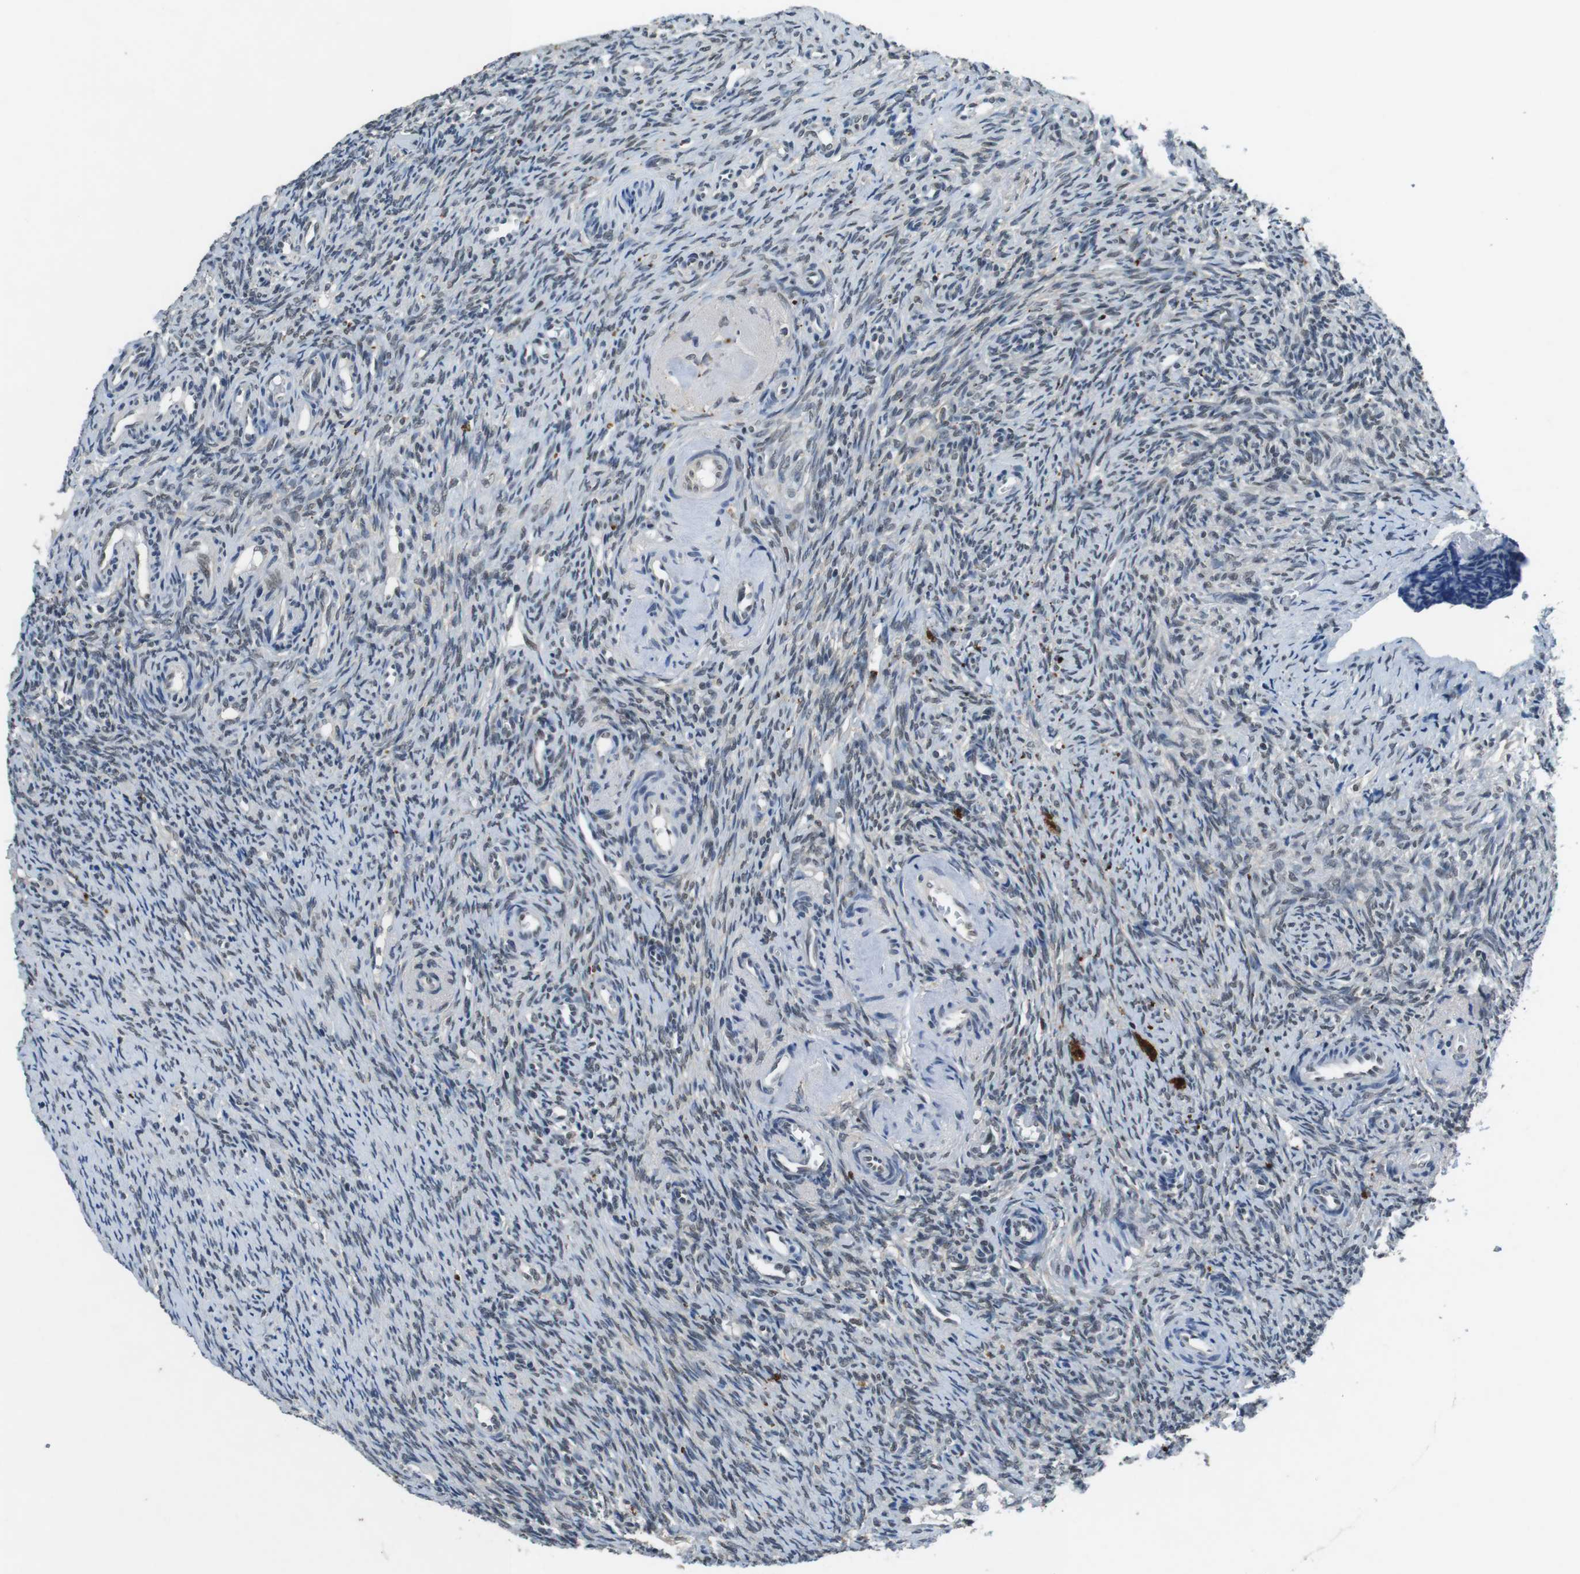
{"staining": {"intensity": "moderate", "quantity": ">75%", "location": "cytoplasmic/membranous,nuclear"}, "tissue": "ovary", "cell_type": "Follicle cells", "image_type": "normal", "snomed": [{"axis": "morphology", "description": "Normal tissue, NOS"}, {"axis": "topography", "description": "Ovary"}], "caption": "Immunohistochemical staining of unremarkable human ovary exhibits medium levels of moderate cytoplasmic/membranous,nuclear staining in approximately >75% of follicle cells.", "gene": "USP7", "patient": {"sex": "female", "age": 41}}